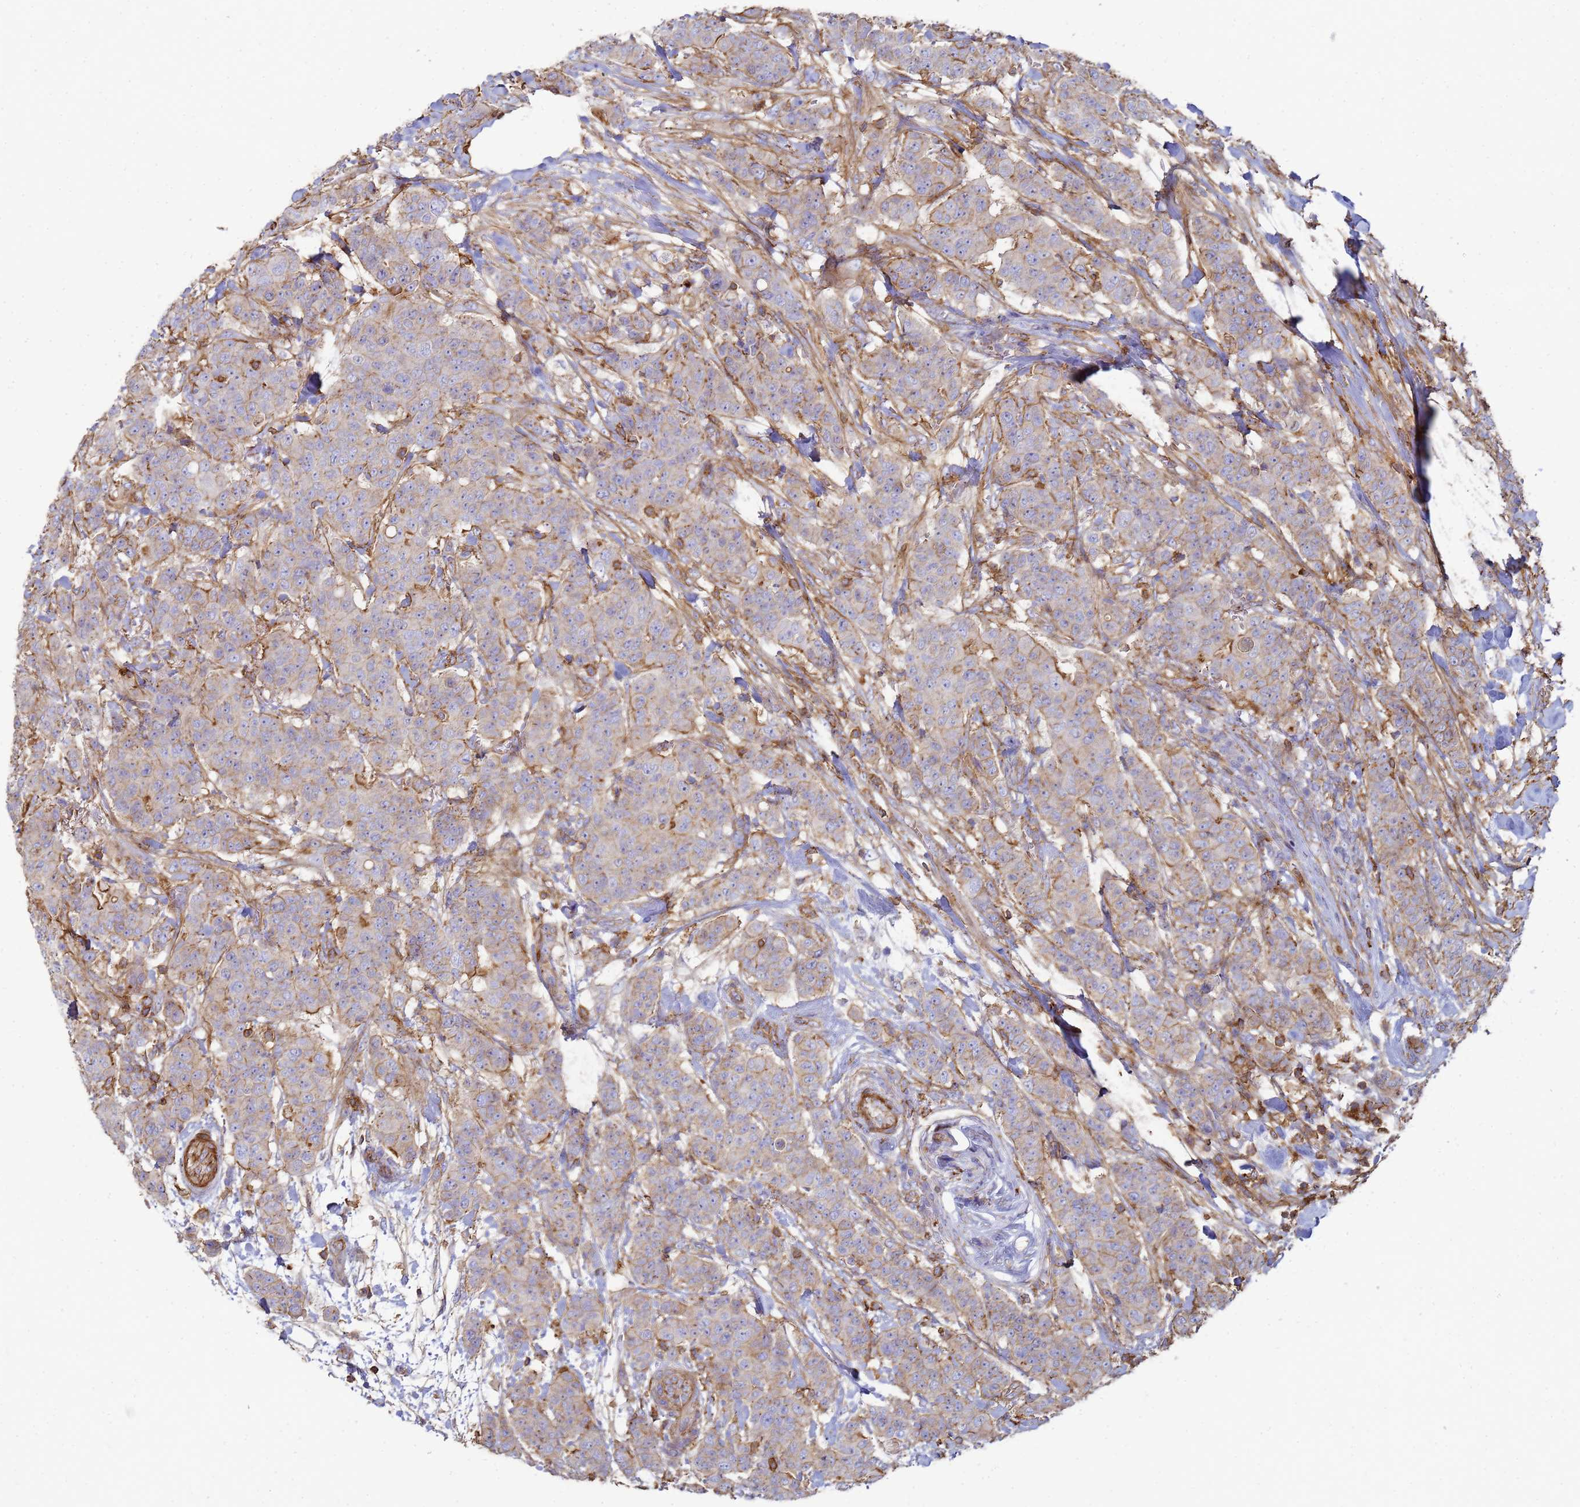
{"staining": {"intensity": "weak", "quantity": "<25%", "location": "cytoplasmic/membranous"}, "tissue": "breast cancer", "cell_type": "Tumor cells", "image_type": "cancer", "snomed": [{"axis": "morphology", "description": "Duct carcinoma"}, {"axis": "topography", "description": "Breast"}], "caption": "Breast cancer (invasive ductal carcinoma) stained for a protein using immunohistochemistry reveals no staining tumor cells.", "gene": "ACTB", "patient": {"sex": "female", "age": 40}}